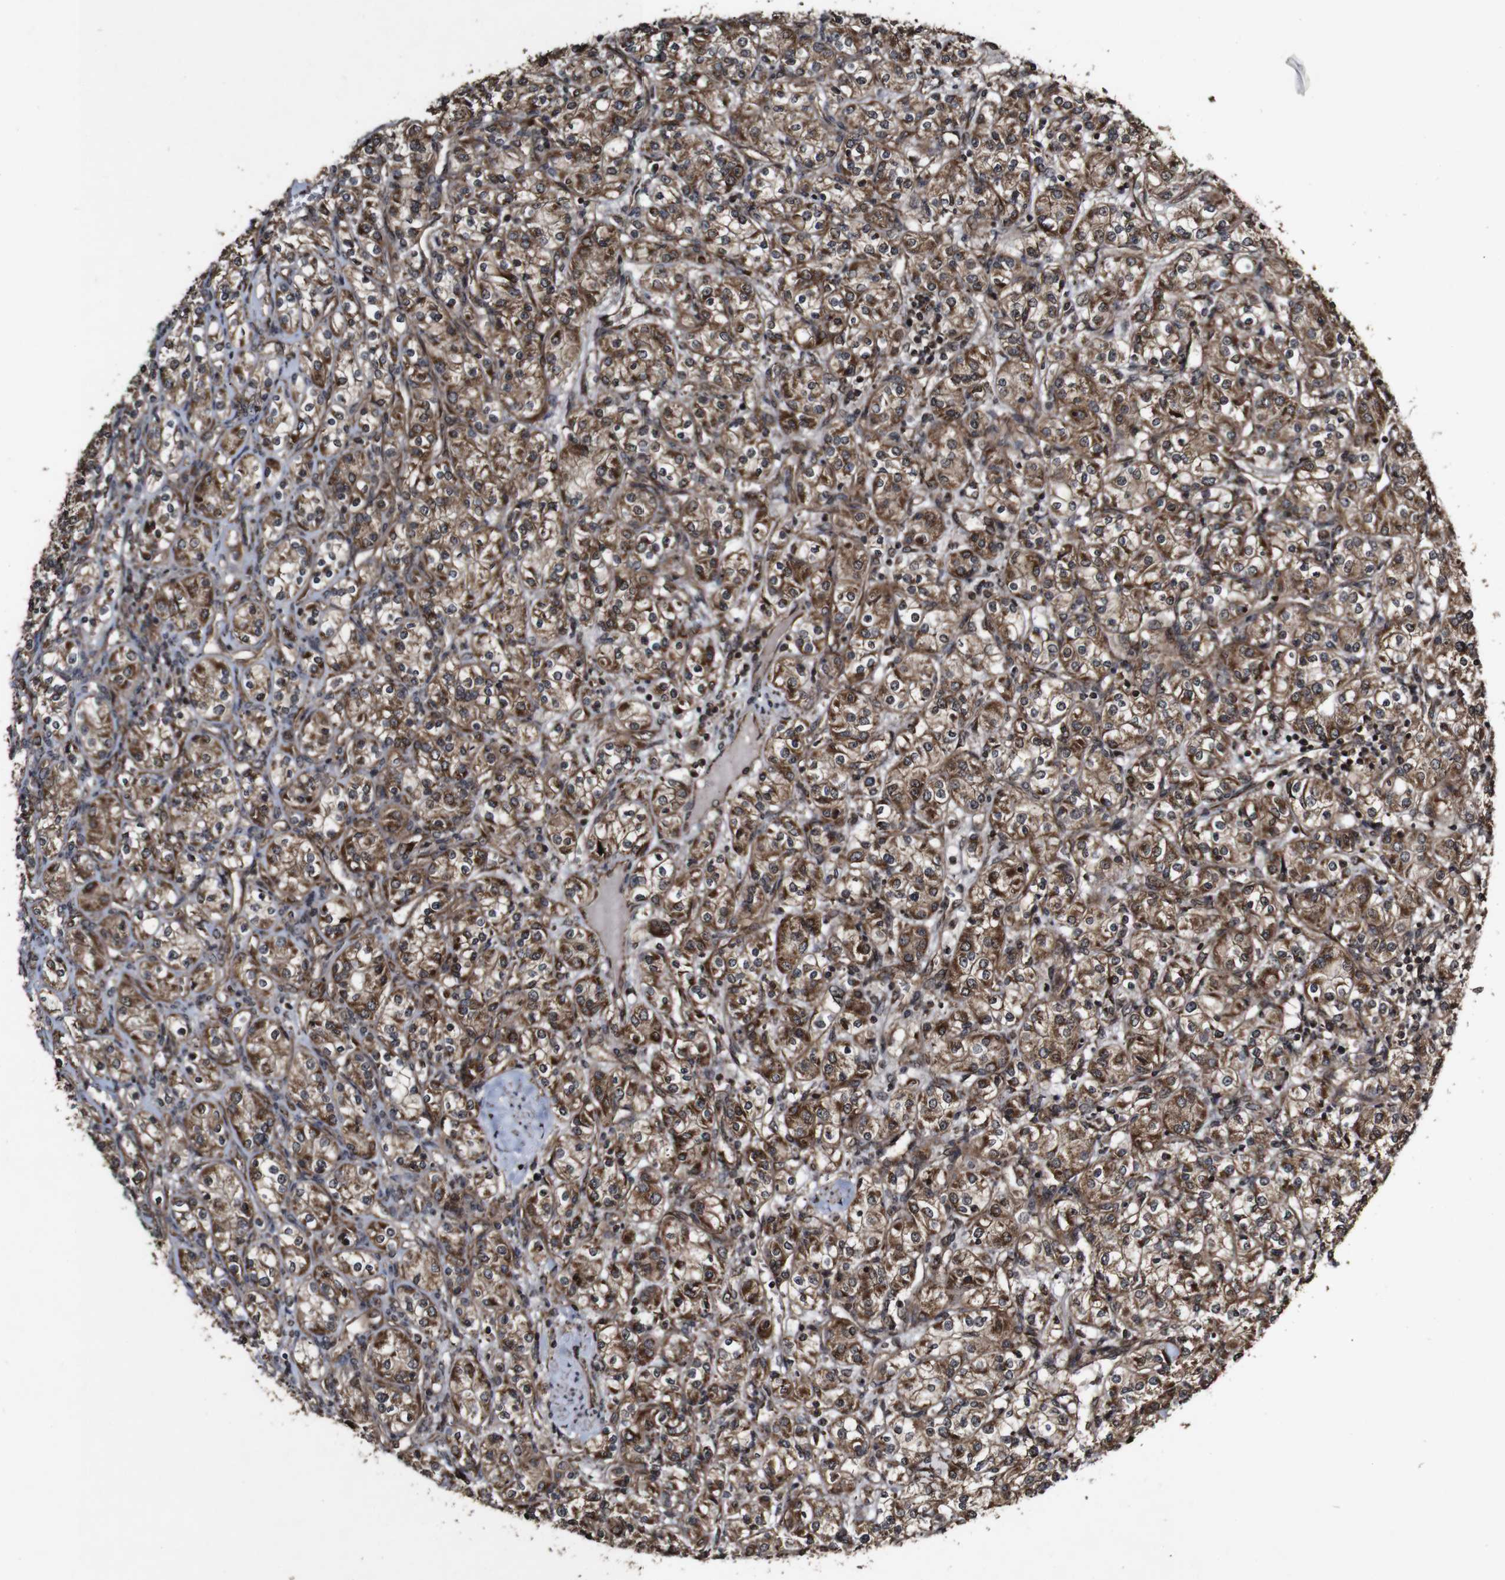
{"staining": {"intensity": "strong", "quantity": "25%-75%", "location": "cytoplasmic/membranous"}, "tissue": "renal cancer", "cell_type": "Tumor cells", "image_type": "cancer", "snomed": [{"axis": "morphology", "description": "Adenocarcinoma, NOS"}, {"axis": "topography", "description": "Kidney"}], "caption": "An image of renal adenocarcinoma stained for a protein shows strong cytoplasmic/membranous brown staining in tumor cells. (Stains: DAB (3,3'-diaminobenzidine) in brown, nuclei in blue, Microscopy: brightfield microscopy at high magnification).", "gene": "BTN3A3", "patient": {"sex": "male", "age": 77}}